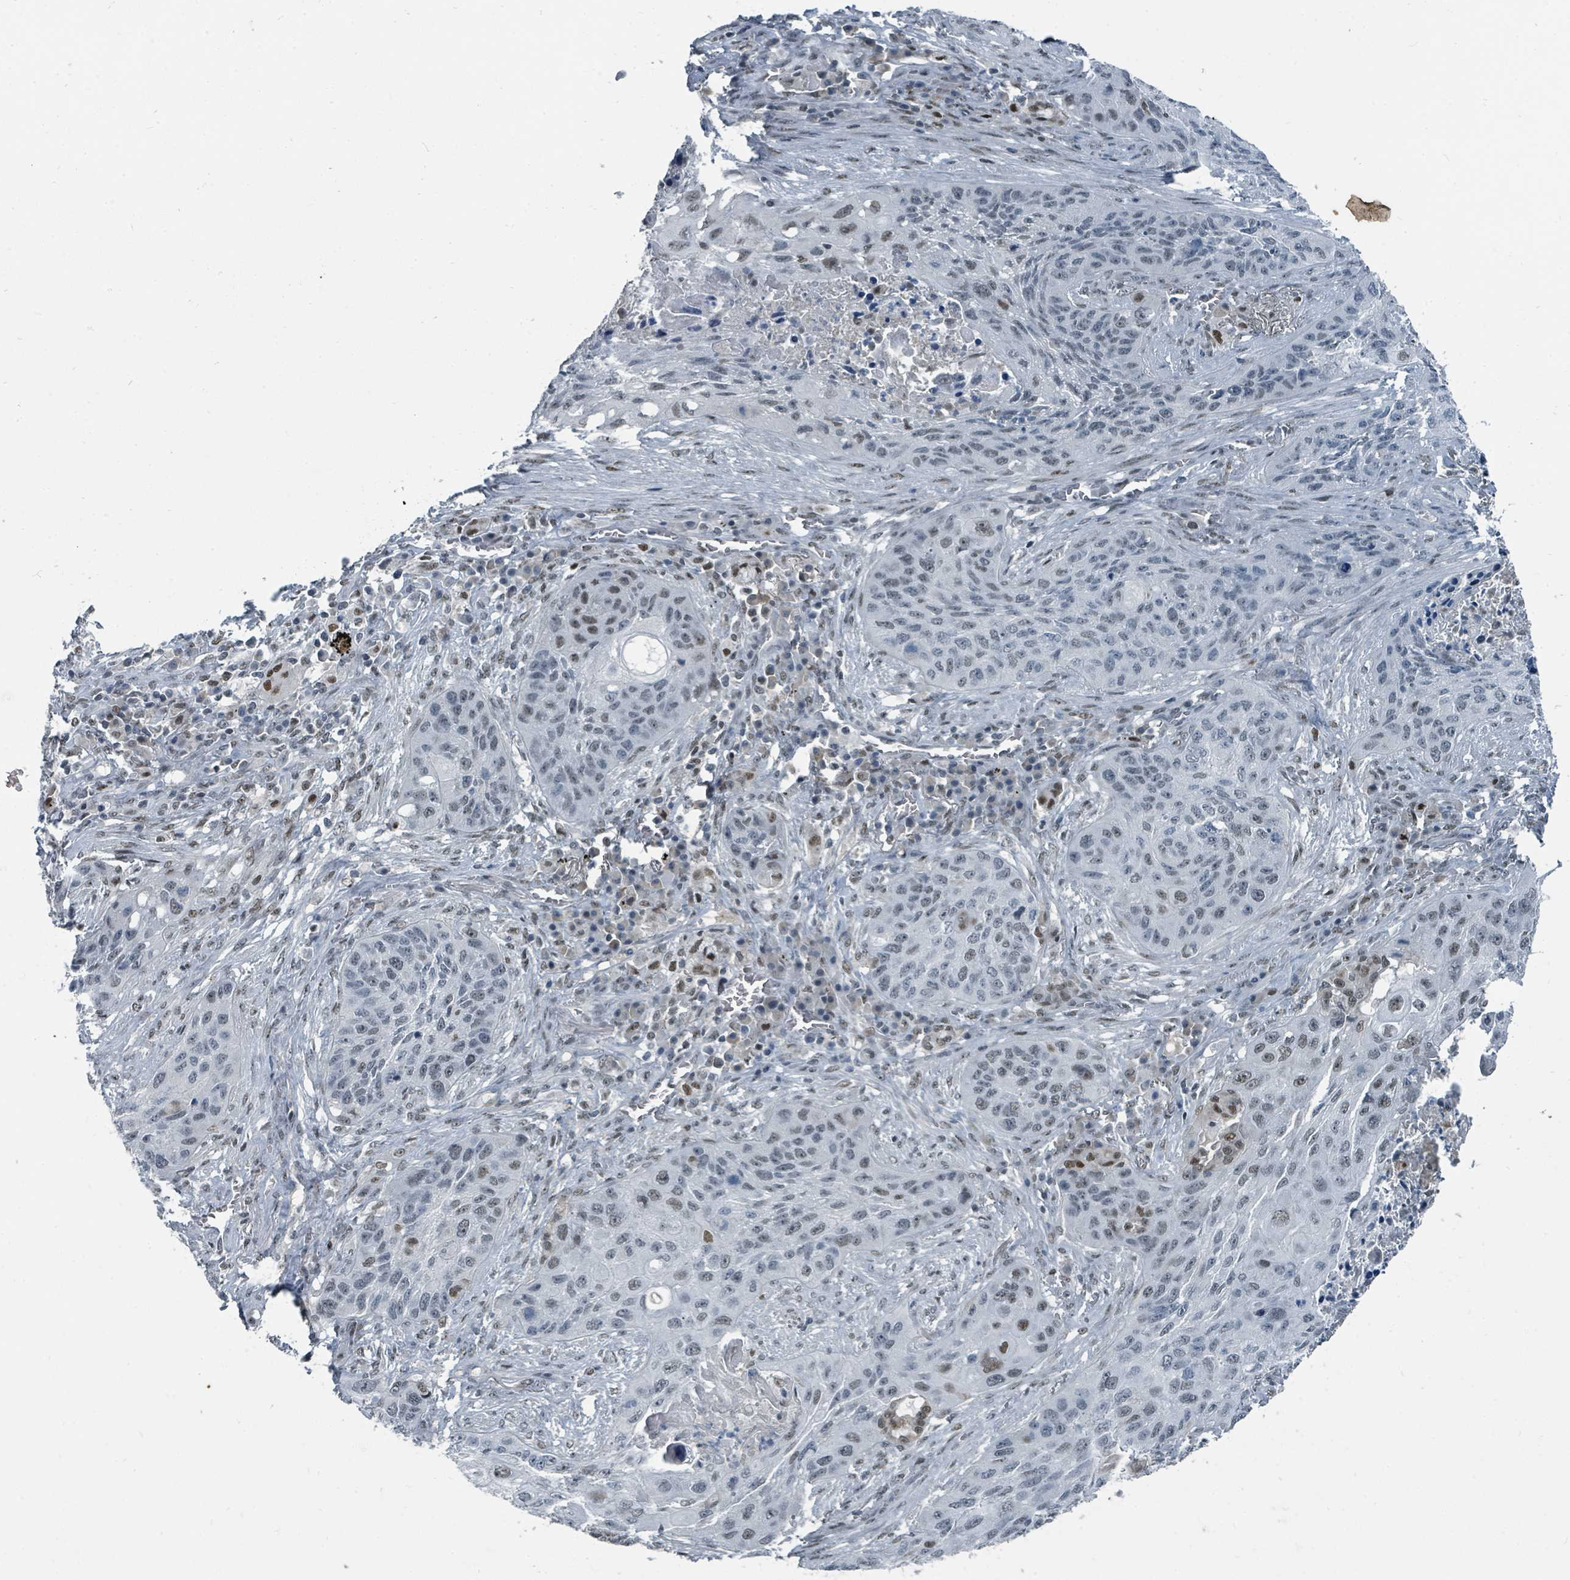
{"staining": {"intensity": "weak", "quantity": "25%-75%", "location": "nuclear"}, "tissue": "lung cancer", "cell_type": "Tumor cells", "image_type": "cancer", "snomed": [{"axis": "morphology", "description": "Squamous cell carcinoma, NOS"}, {"axis": "topography", "description": "Lung"}], "caption": "IHC histopathology image of human lung cancer stained for a protein (brown), which displays low levels of weak nuclear staining in approximately 25%-75% of tumor cells.", "gene": "UCK1", "patient": {"sex": "female", "age": 63}}